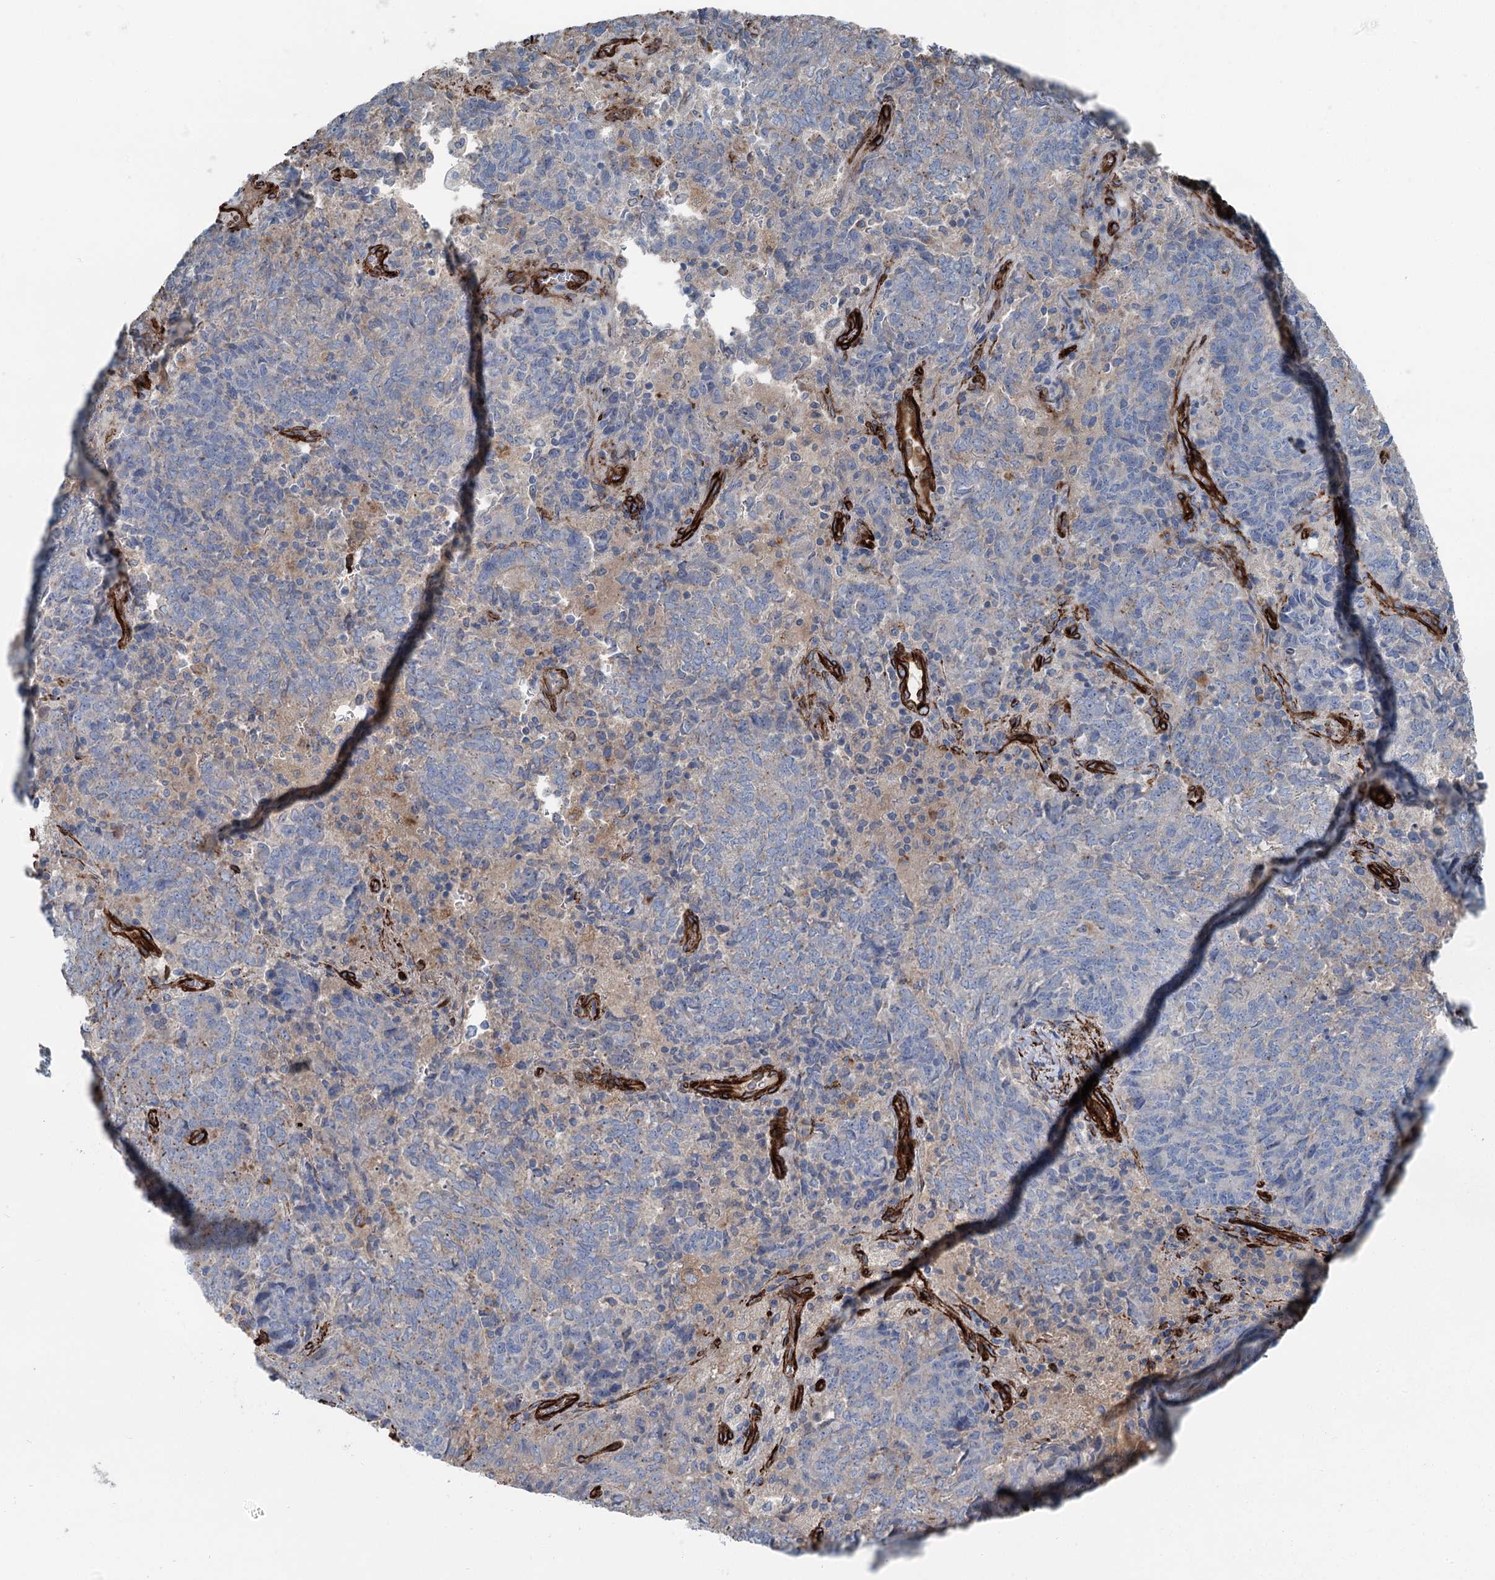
{"staining": {"intensity": "negative", "quantity": "none", "location": "none"}, "tissue": "endometrial cancer", "cell_type": "Tumor cells", "image_type": "cancer", "snomed": [{"axis": "morphology", "description": "Adenocarcinoma, NOS"}, {"axis": "topography", "description": "Endometrium"}], "caption": "IHC micrograph of neoplastic tissue: endometrial adenocarcinoma stained with DAB reveals no significant protein positivity in tumor cells. (Stains: DAB (3,3'-diaminobenzidine) IHC with hematoxylin counter stain, Microscopy: brightfield microscopy at high magnification).", "gene": "IQSEC1", "patient": {"sex": "female", "age": 80}}